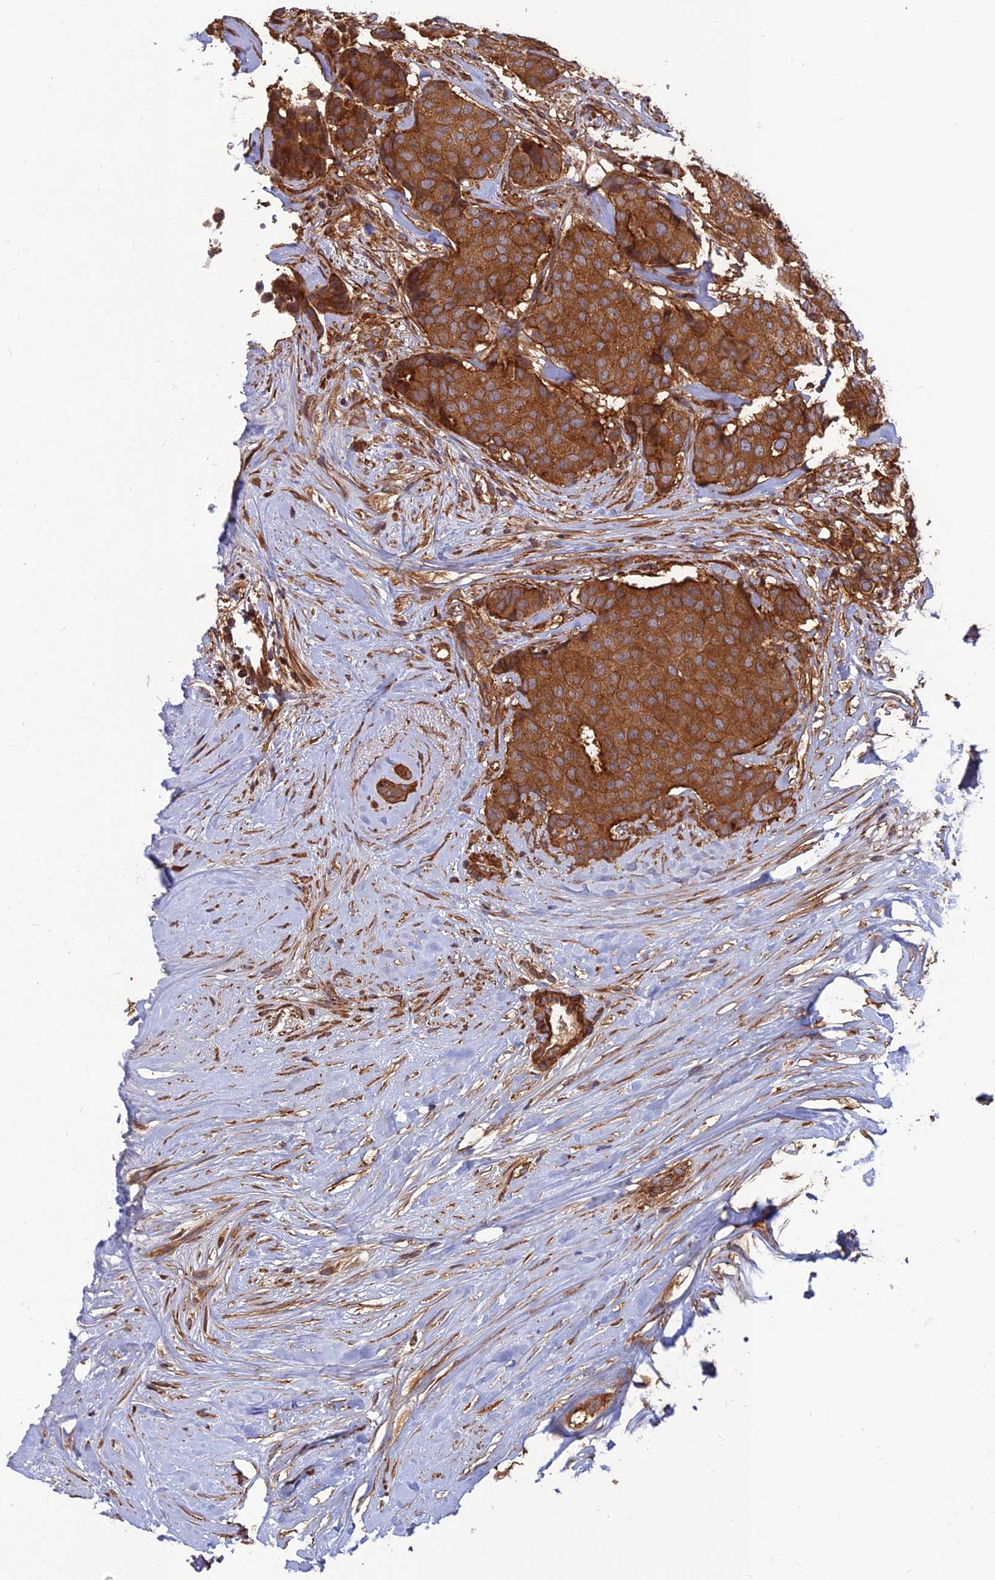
{"staining": {"intensity": "strong", "quantity": ">75%", "location": "cytoplasmic/membranous"}, "tissue": "breast cancer", "cell_type": "Tumor cells", "image_type": "cancer", "snomed": [{"axis": "morphology", "description": "Duct carcinoma"}, {"axis": "topography", "description": "Breast"}], "caption": "Brown immunohistochemical staining in breast cancer shows strong cytoplasmic/membranous positivity in approximately >75% of tumor cells.", "gene": "RELCH", "patient": {"sex": "female", "age": 75}}